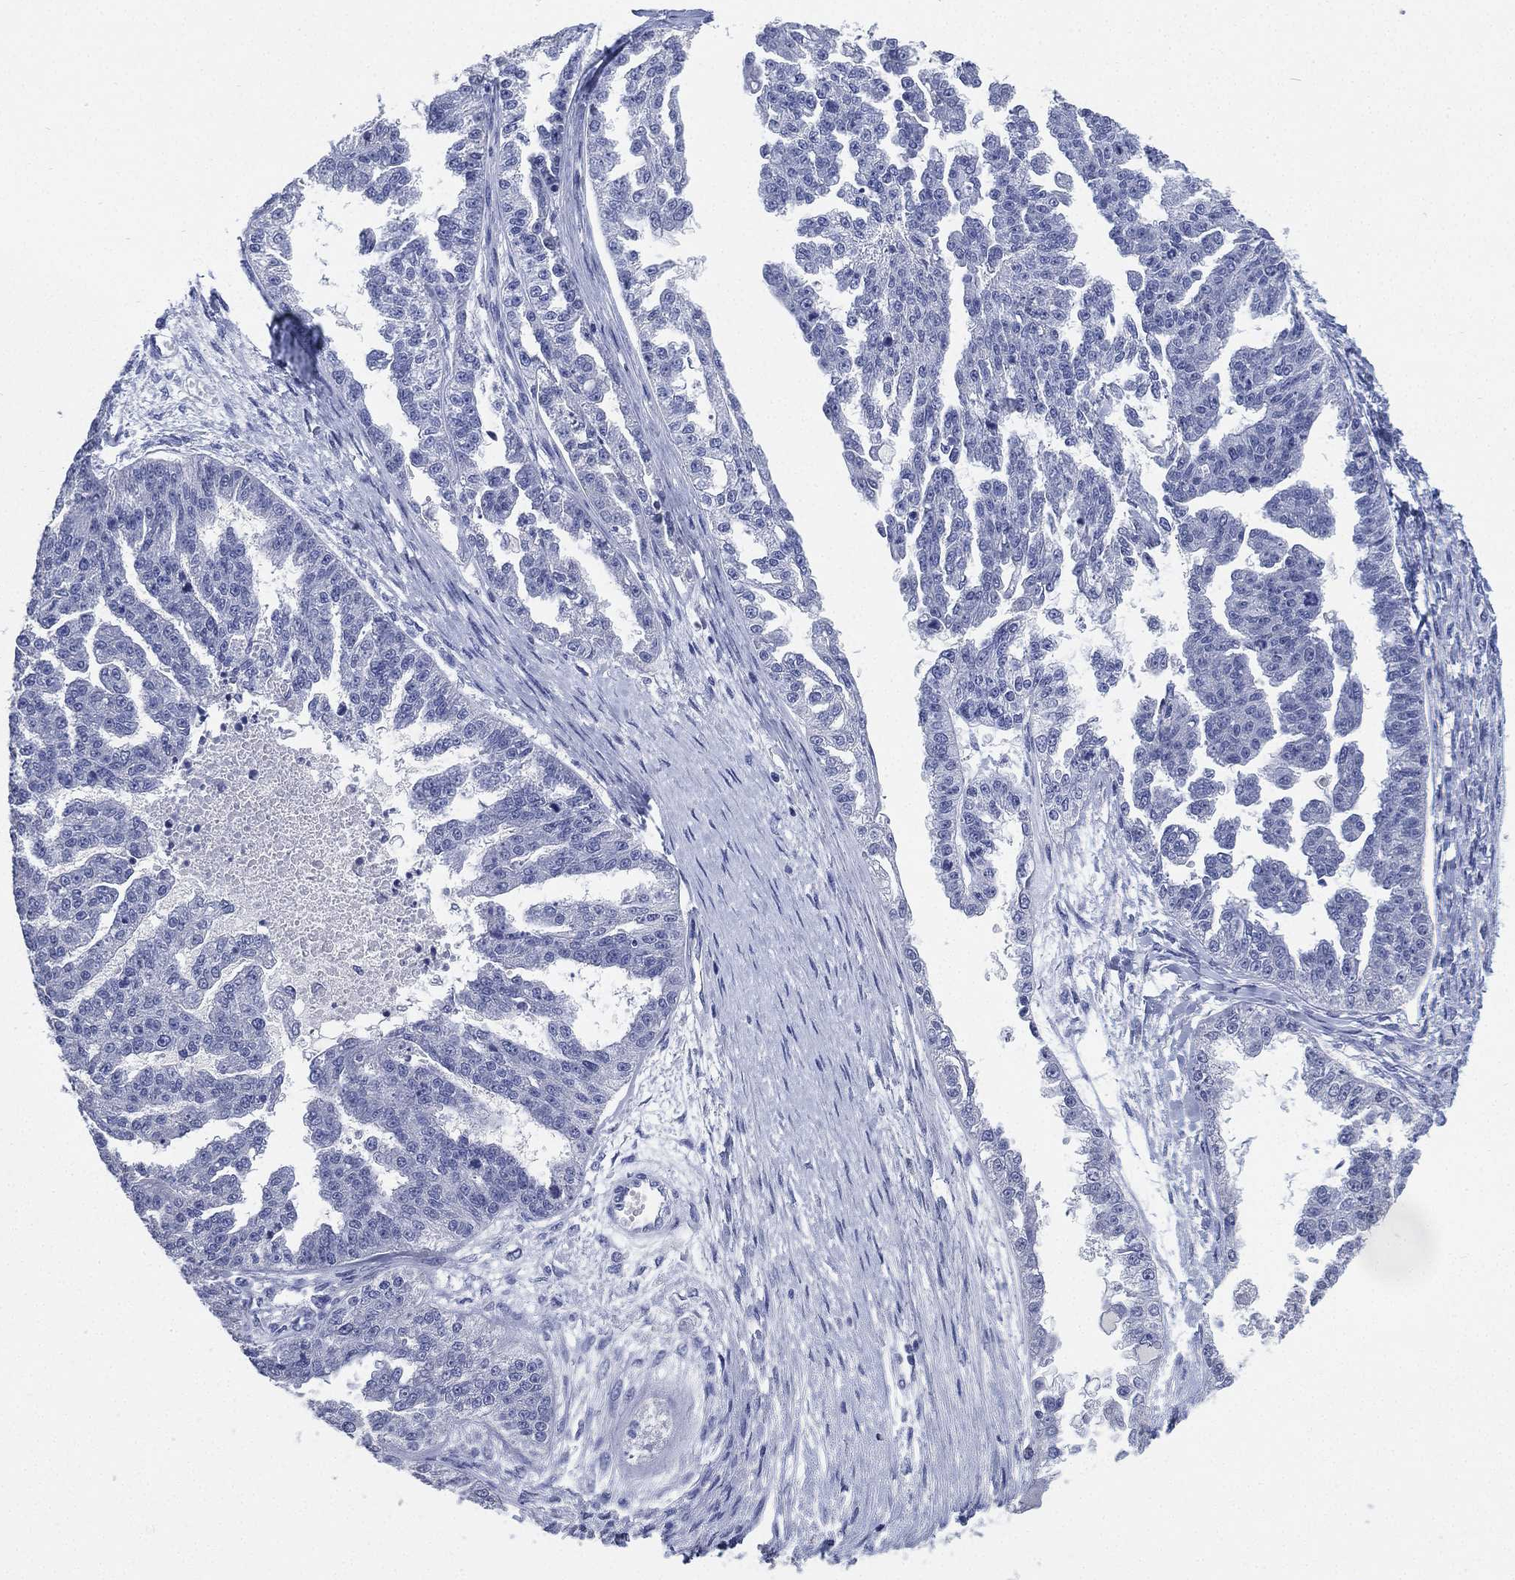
{"staining": {"intensity": "negative", "quantity": "none", "location": "none"}, "tissue": "ovarian cancer", "cell_type": "Tumor cells", "image_type": "cancer", "snomed": [{"axis": "morphology", "description": "Cystadenocarcinoma, serous, NOS"}, {"axis": "topography", "description": "Ovary"}], "caption": "IHC of ovarian serous cystadenocarcinoma exhibits no expression in tumor cells.", "gene": "IYD", "patient": {"sex": "female", "age": 58}}